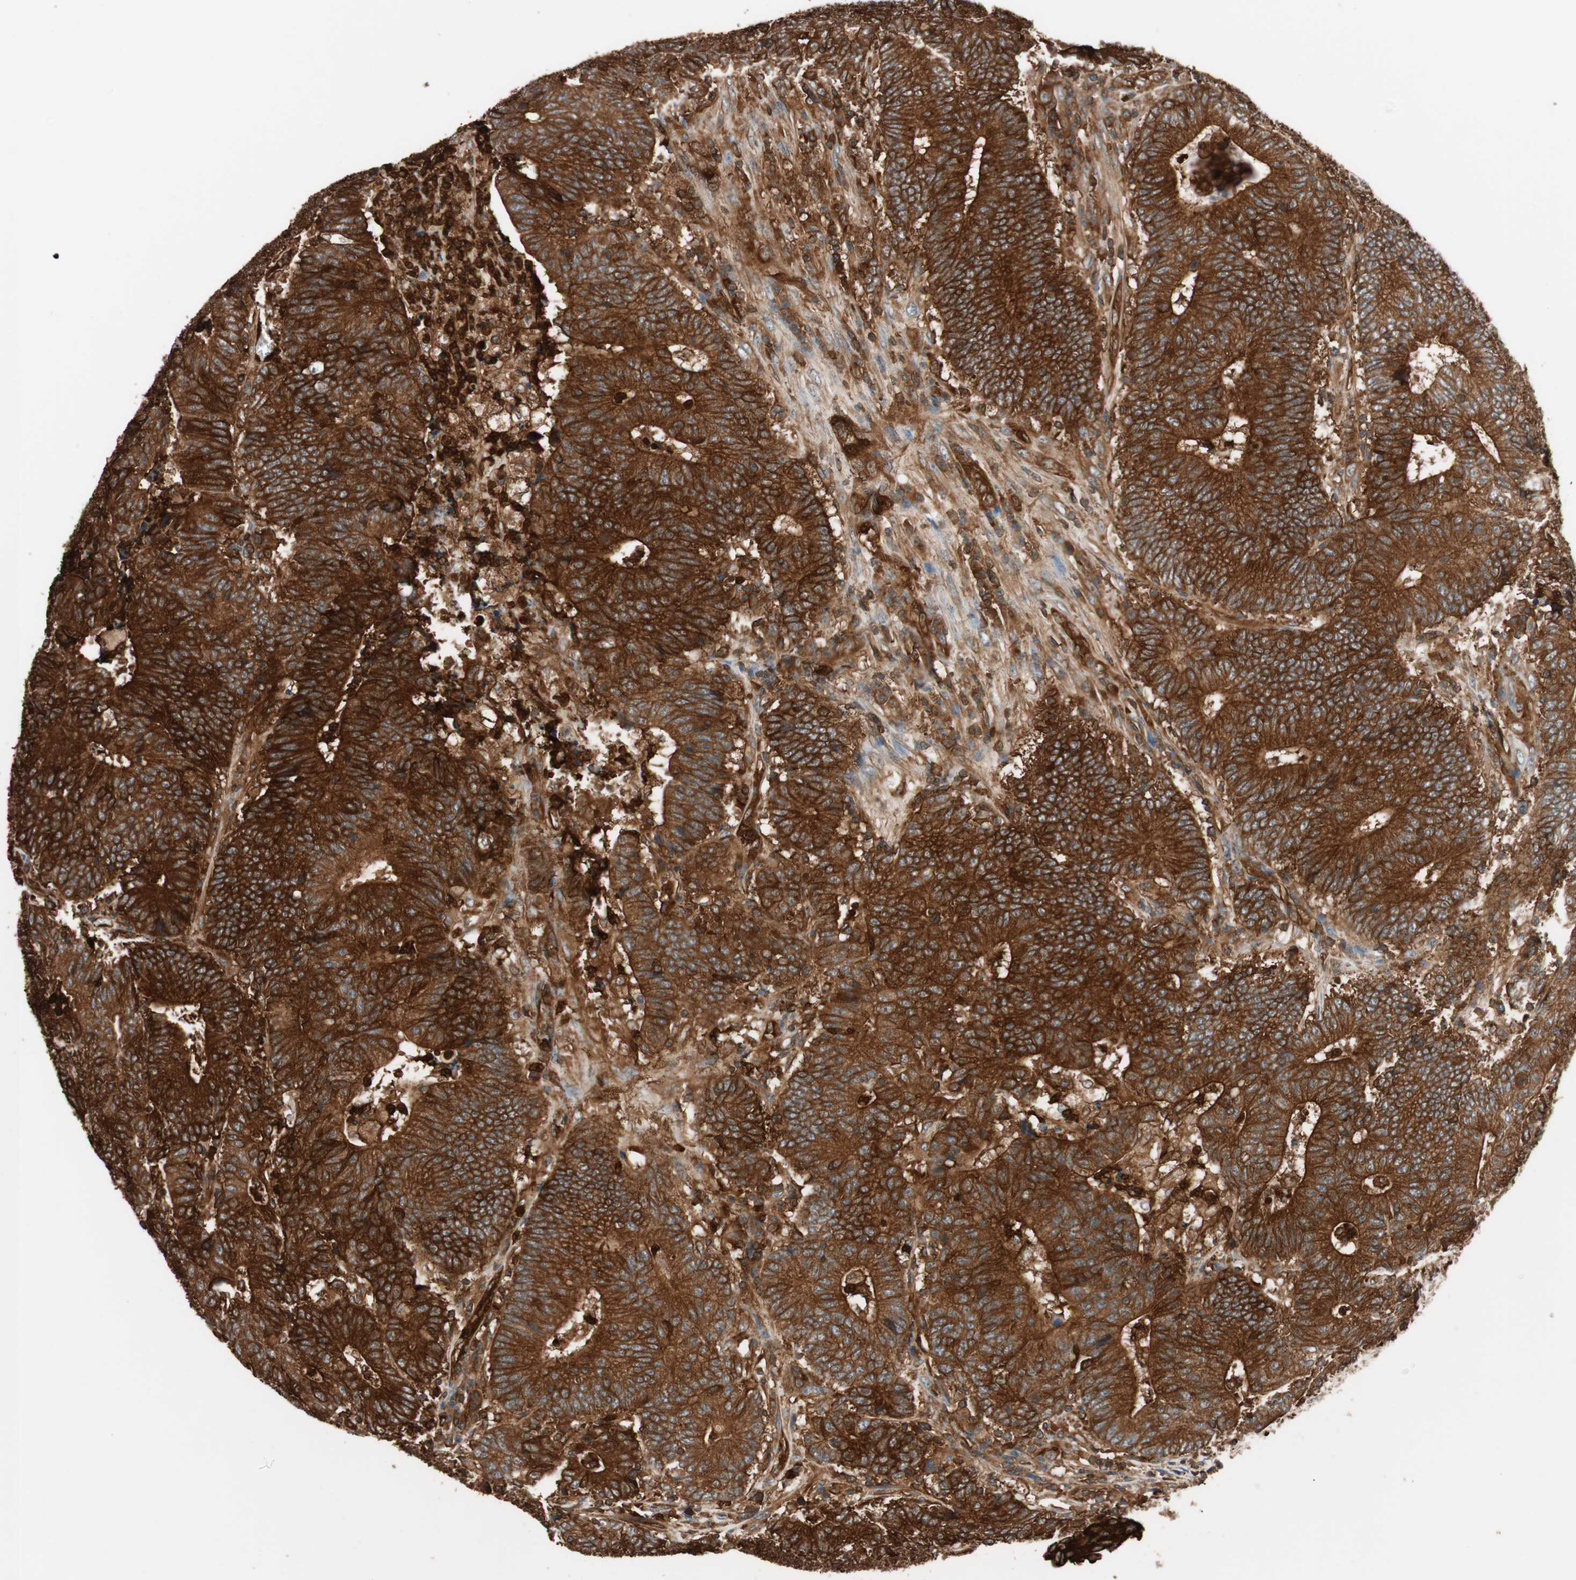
{"staining": {"intensity": "strong", "quantity": ">75%", "location": "cytoplasmic/membranous"}, "tissue": "colorectal cancer", "cell_type": "Tumor cells", "image_type": "cancer", "snomed": [{"axis": "morphology", "description": "Normal tissue, NOS"}, {"axis": "morphology", "description": "Adenocarcinoma, NOS"}, {"axis": "topography", "description": "Colon"}], "caption": "IHC (DAB (3,3'-diaminobenzidine)) staining of adenocarcinoma (colorectal) shows strong cytoplasmic/membranous protein staining in approximately >75% of tumor cells. The staining was performed using DAB (3,3'-diaminobenzidine), with brown indicating positive protein expression. Nuclei are stained blue with hematoxylin.", "gene": "VASP", "patient": {"sex": "female", "age": 75}}